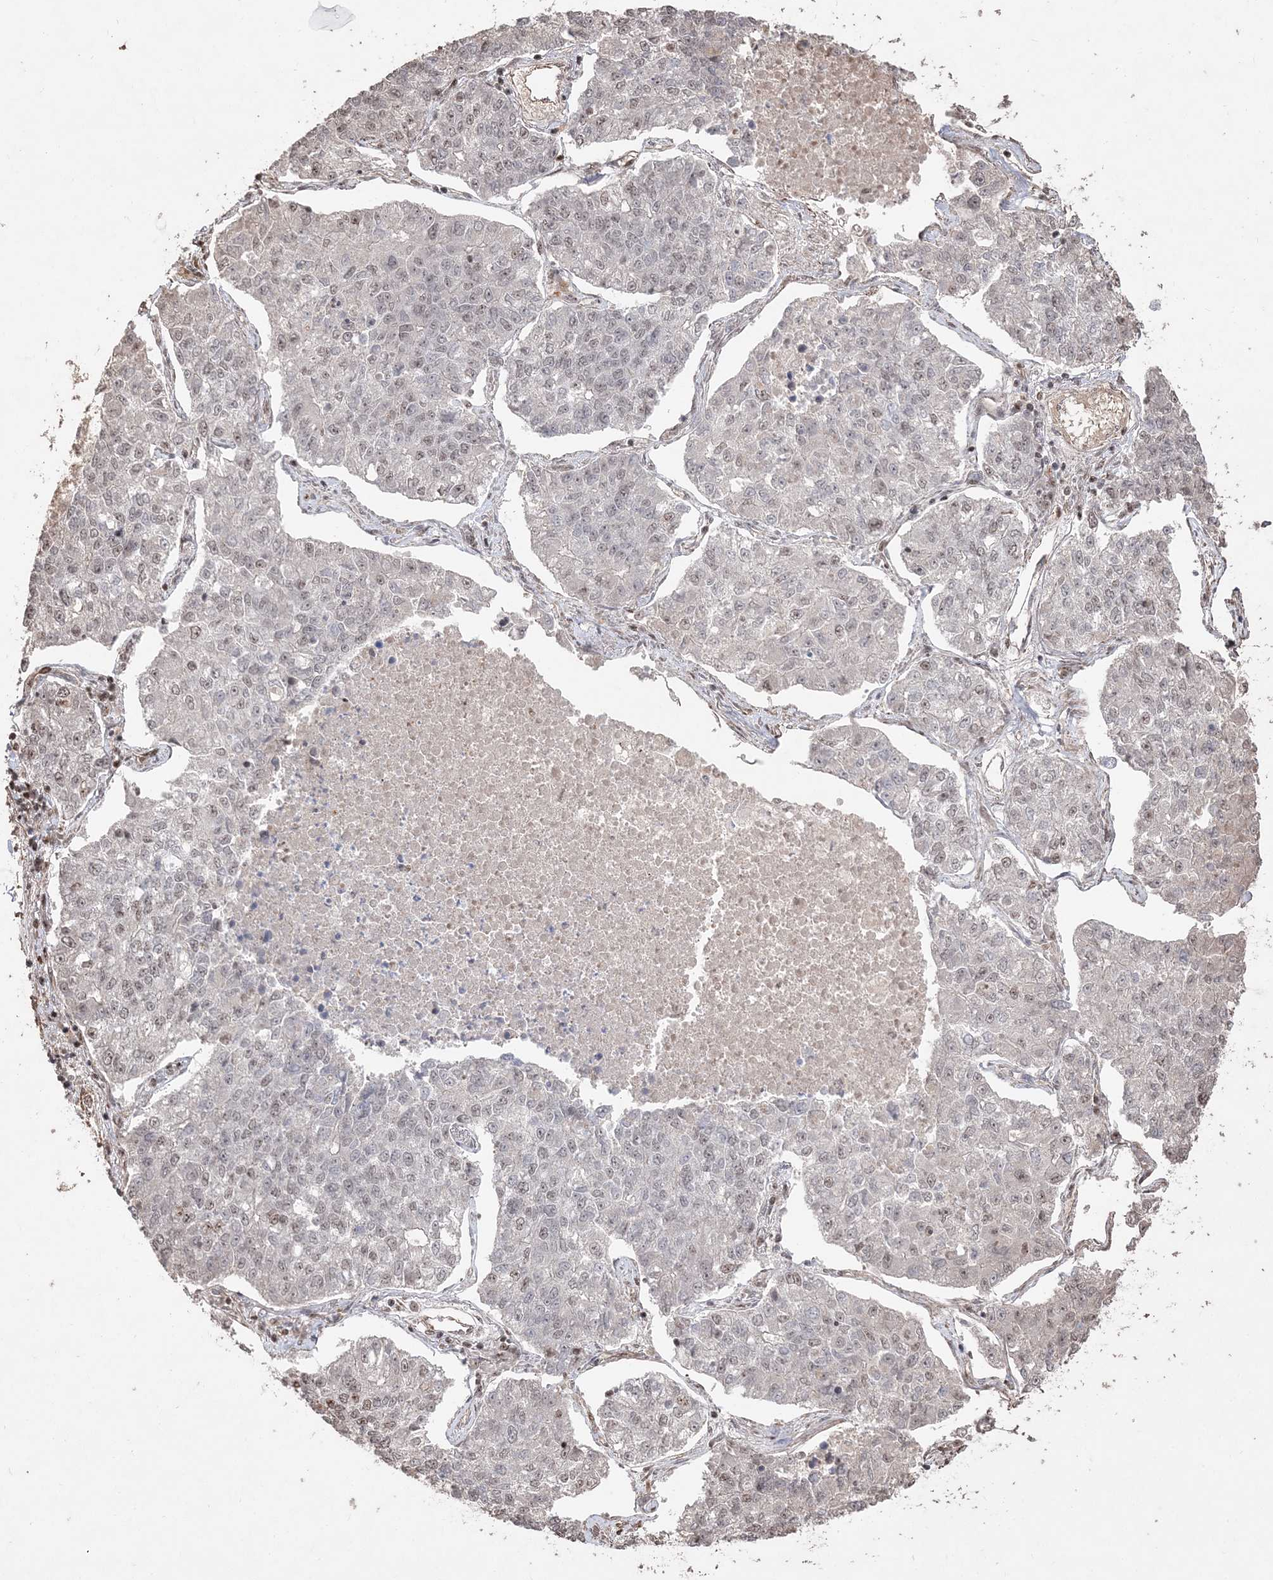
{"staining": {"intensity": "weak", "quantity": "<25%", "location": "nuclear"}, "tissue": "lung cancer", "cell_type": "Tumor cells", "image_type": "cancer", "snomed": [{"axis": "morphology", "description": "Adenocarcinoma, NOS"}, {"axis": "topography", "description": "Lung"}], "caption": "IHC micrograph of neoplastic tissue: adenocarcinoma (lung) stained with DAB demonstrates no significant protein expression in tumor cells. The staining was performed using DAB to visualize the protein expression in brown, while the nuclei were stained in blue with hematoxylin (Magnification: 20x).", "gene": "RBM17", "patient": {"sex": "male", "age": 49}}